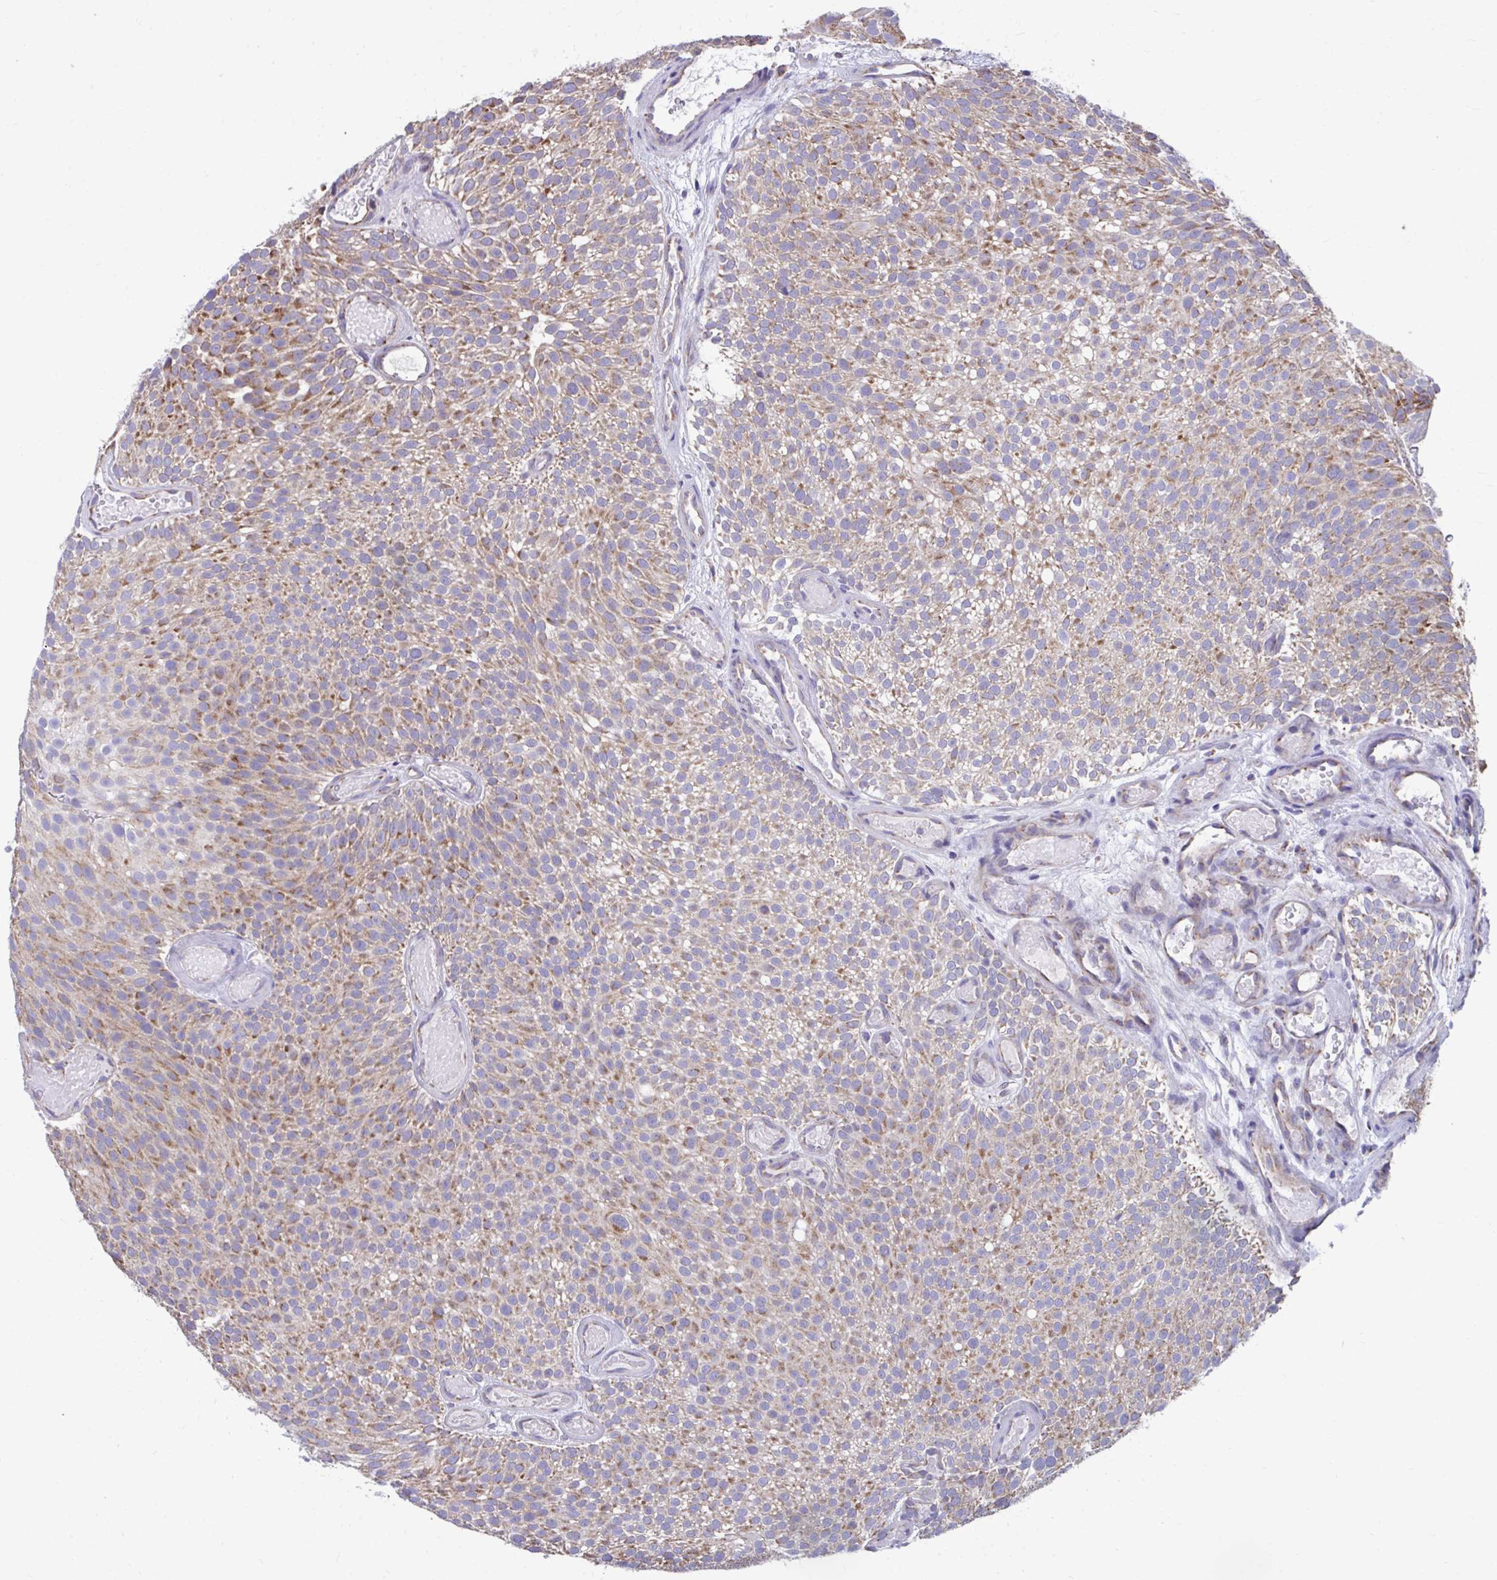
{"staining": {"intensity": "moderate", "quantity": ">75%", "location": "cytoplasmic/membranous"}, "tissue": "urothelial cancer", "cell_type": "Tumor cells", "image_type": "cancer", "snomed": [{"axis": "morphology", "description": "Urothelial carcinoma, Low grade"}, {"axis": "topography", "description": "Urinary bladder"}], "caption": "Immunohistochemistry staining of low-grade urothelial carcinoma, which displays medium levels of moderate cytoplasmic/membranous expression in approximately >75% of tumor cells indicating moderate cytoplasmic/membranous protein staining. The staining was performed using DAB (3,3'-diaminobenzidine) (brown) for protein detection and nuclei were counterstained in hematoxylin (blue).", "gene": "LINGO4", "patient": {"sex": "male", "age": 78}}